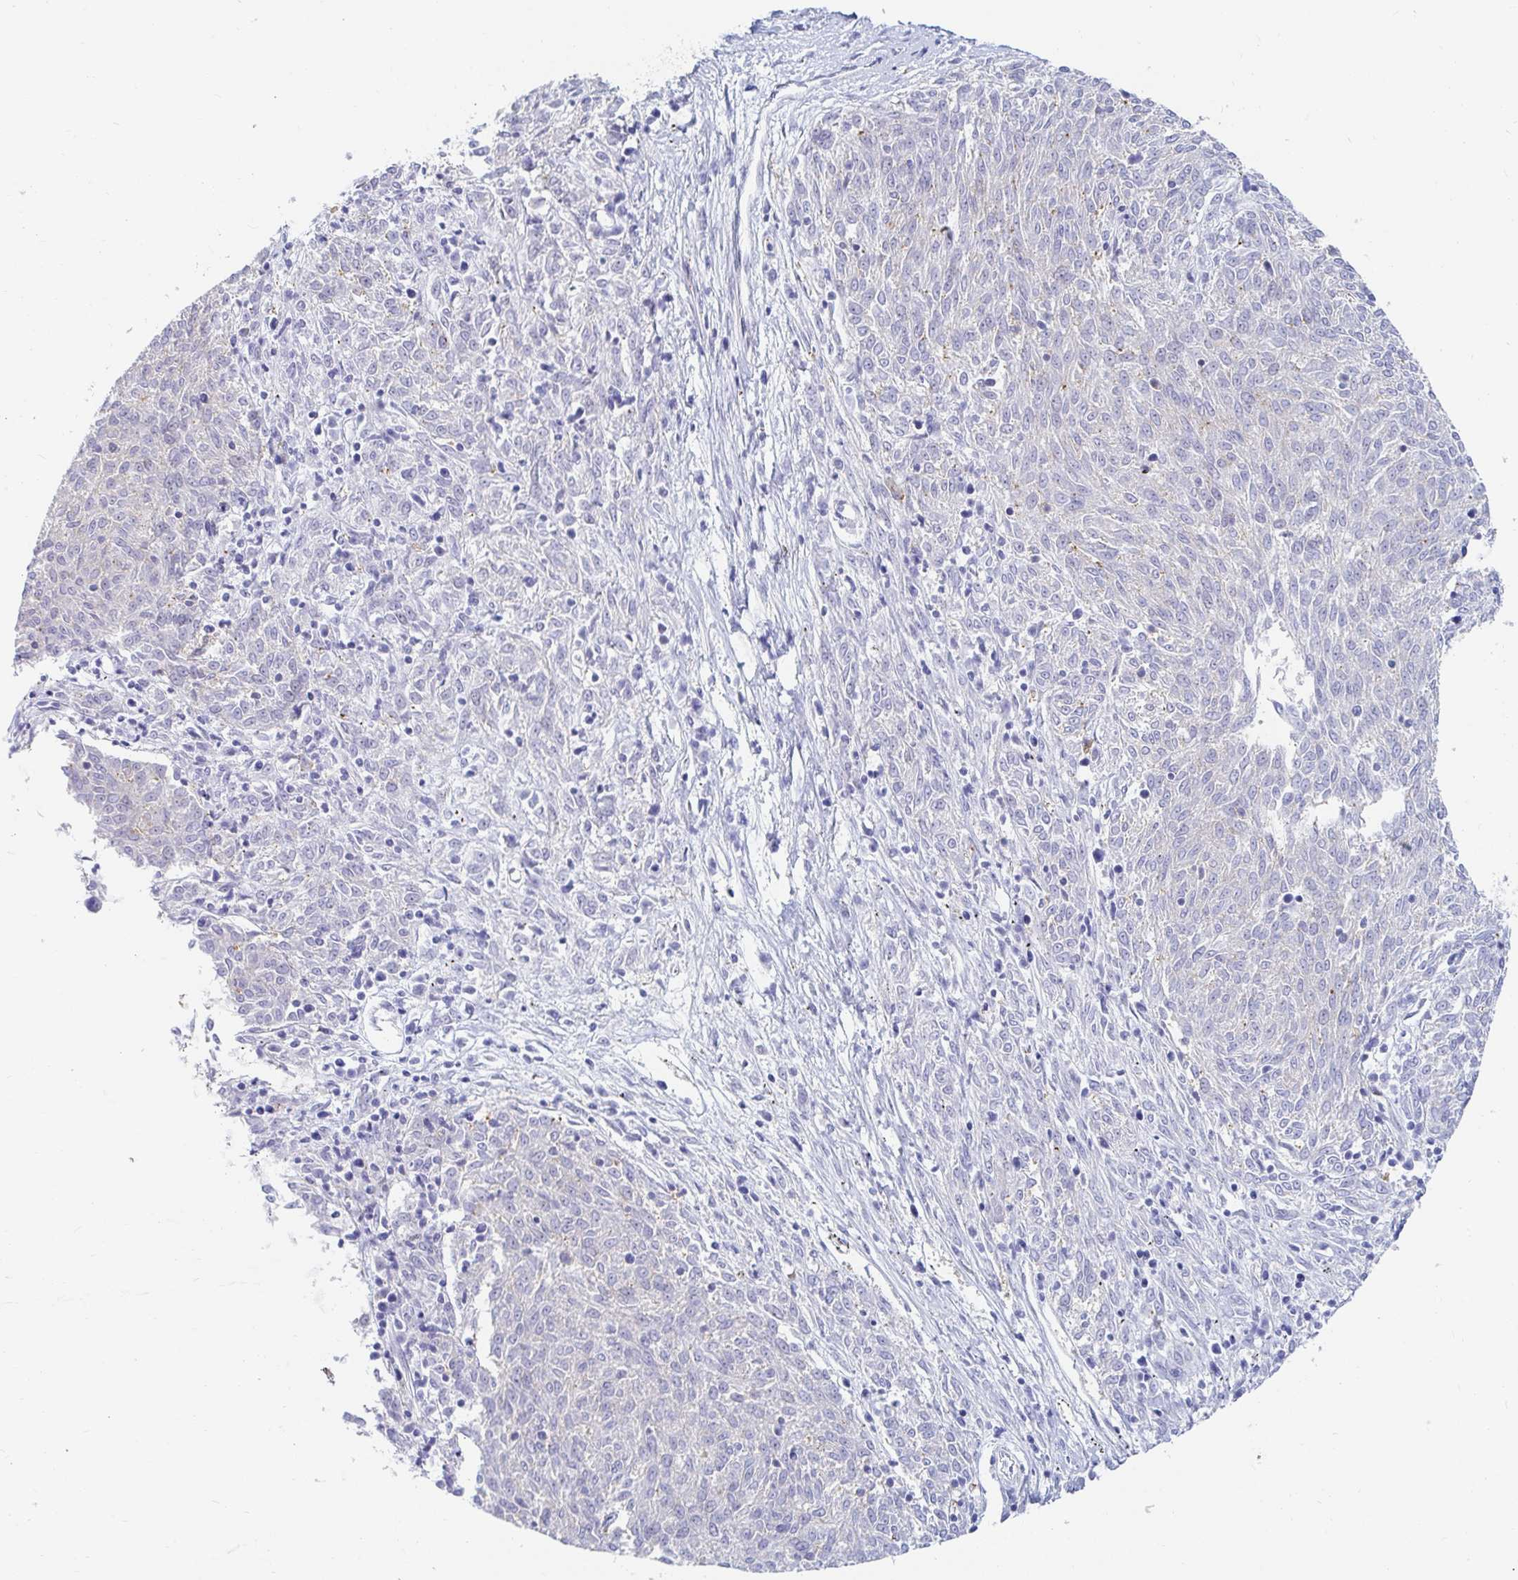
{"staining": {"intensity": "weak", "quantity": "<25%", "location": "cytoplasmic/membranous"}, "tissue": "melanoma", "cell_type": "Tumor cells", "image_type": "cancer", "snomed": [{"axis": "morphology", "description": "Malignant melanoma, NOS"}, {"axis": "topography", "description": "Skin"}], "caption": "Tumor cells show no significant protein positivity in malignant melanoma.", "gene": "COL28A1", "patient": {"sex": "female", "age": 72}}